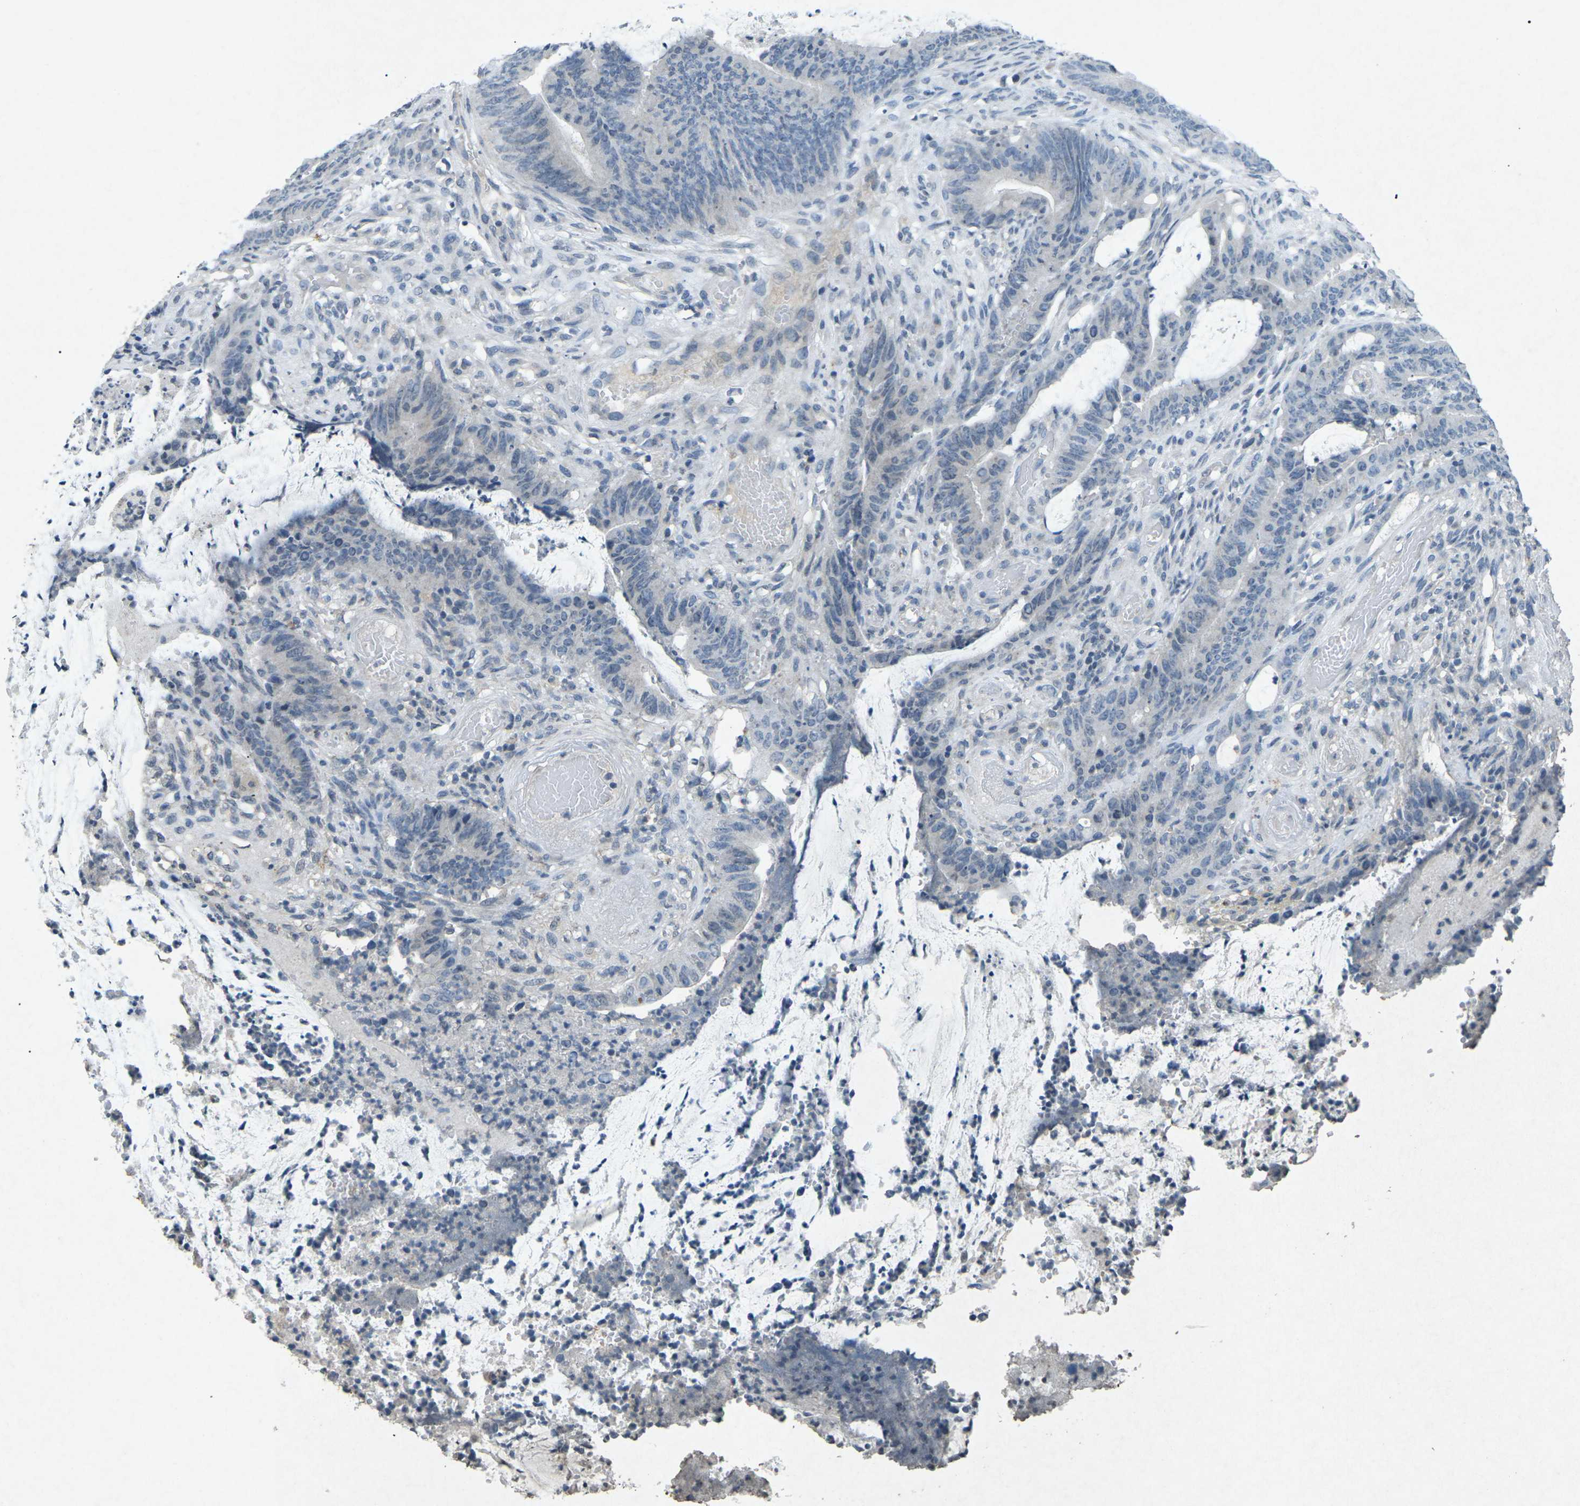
{"staining": {"intensity": "negative", "quantity": "none", "location": "none"}, "tissue": "colorectal cancer", "cell_type": "Tumor cells", "image_type": "cancer", "snomed": [{"axis": "morphology", "description": "Adenocarcinoma, NOS"}, {"axis": "topography", "description": "Rectum"}], "caption": "Tumor cells are negative for brown protein staining in colorectal adenocarcinoma.", "gene": "A1BG", "patient": {"sex": "female", "age": 66}}